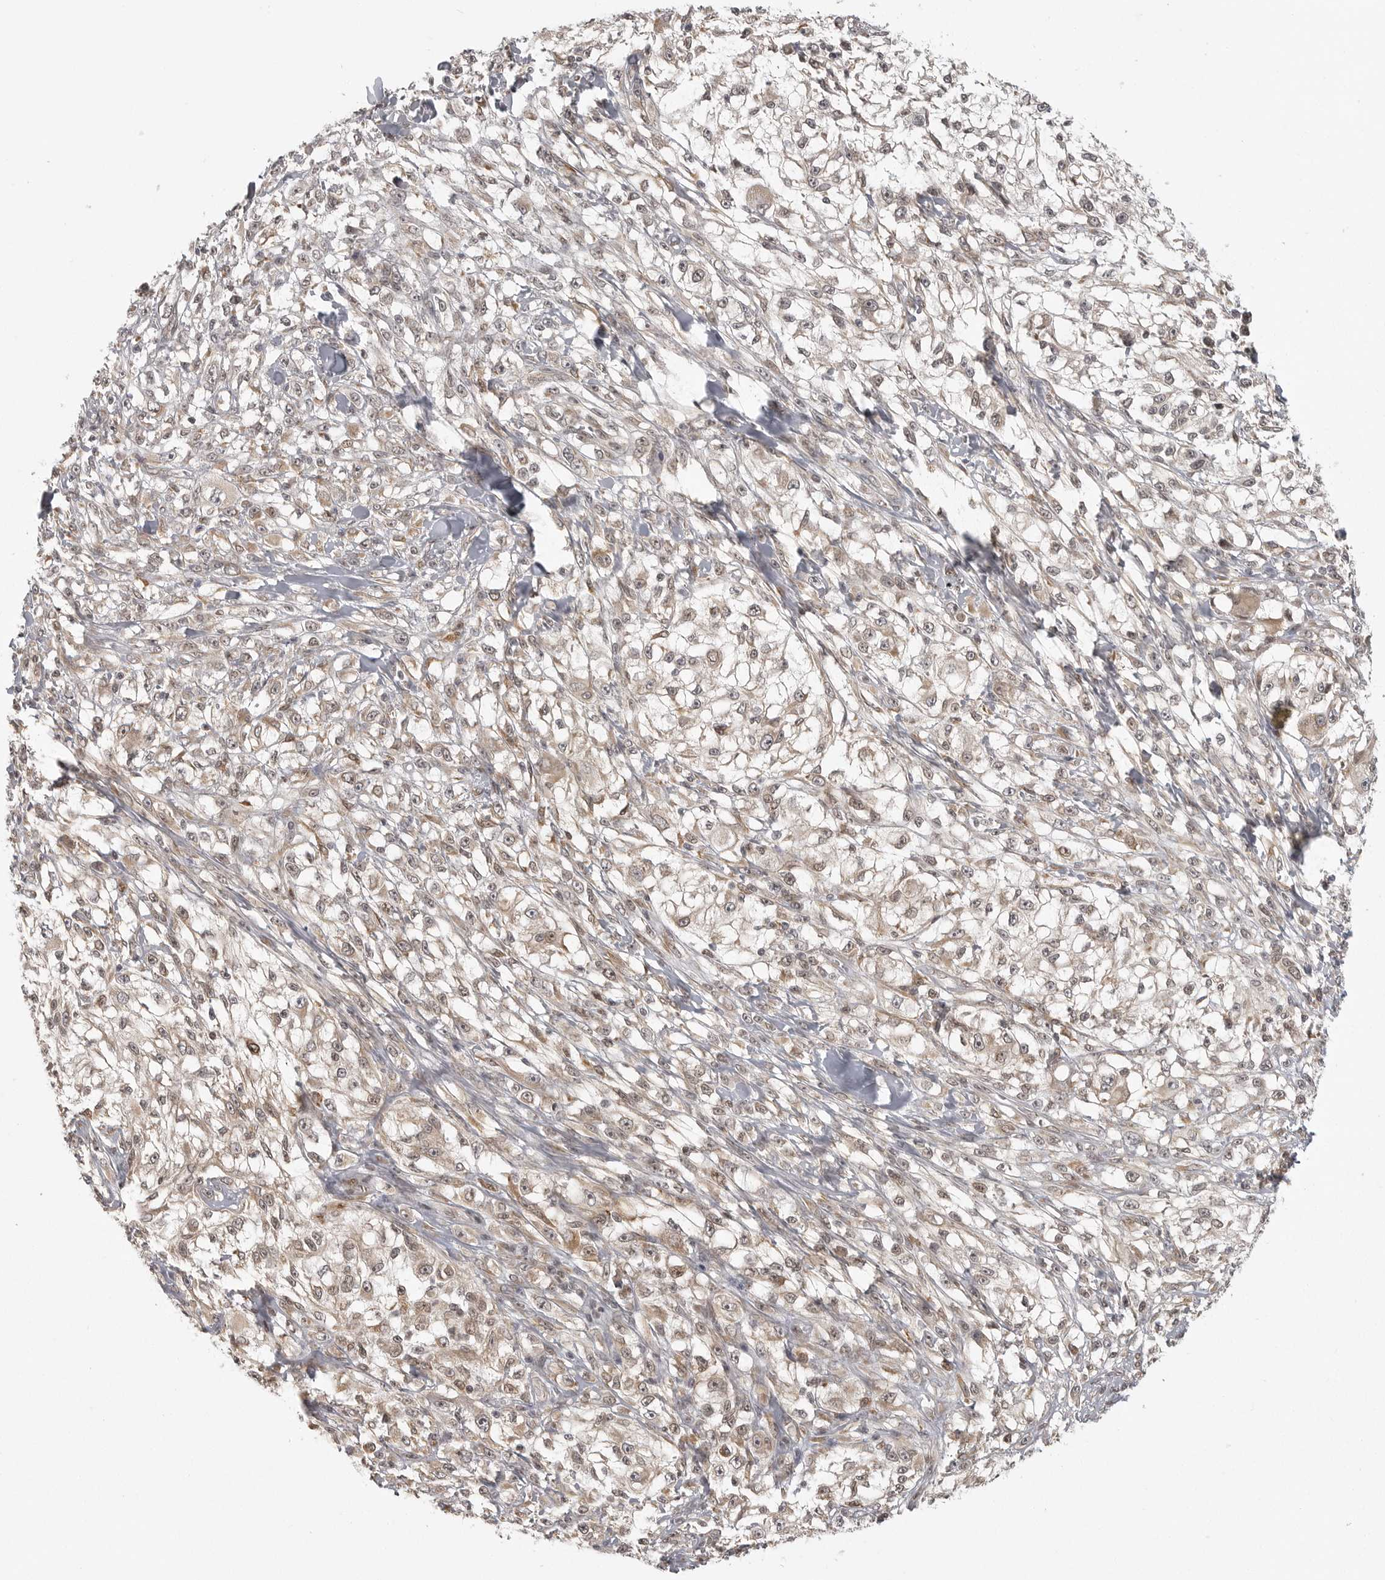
{"staining": {"intensity": "negative", "quantity": "none", "location": "none"}, "tissue": "melanoma", "cell_type": "Tumor cells", "image_type": "cancer", "snomed": [{"axis": "morphology", "description": "Malignant melanoma, NOS"}, {"axis": "topography", "description": "Skin of head"}], "caption": "The histopathology image demonstrates no staining of tumor cells in malignant melanoma.", "gene": "ISG20L2", "patient": {"sex": "male", "age": 83}}